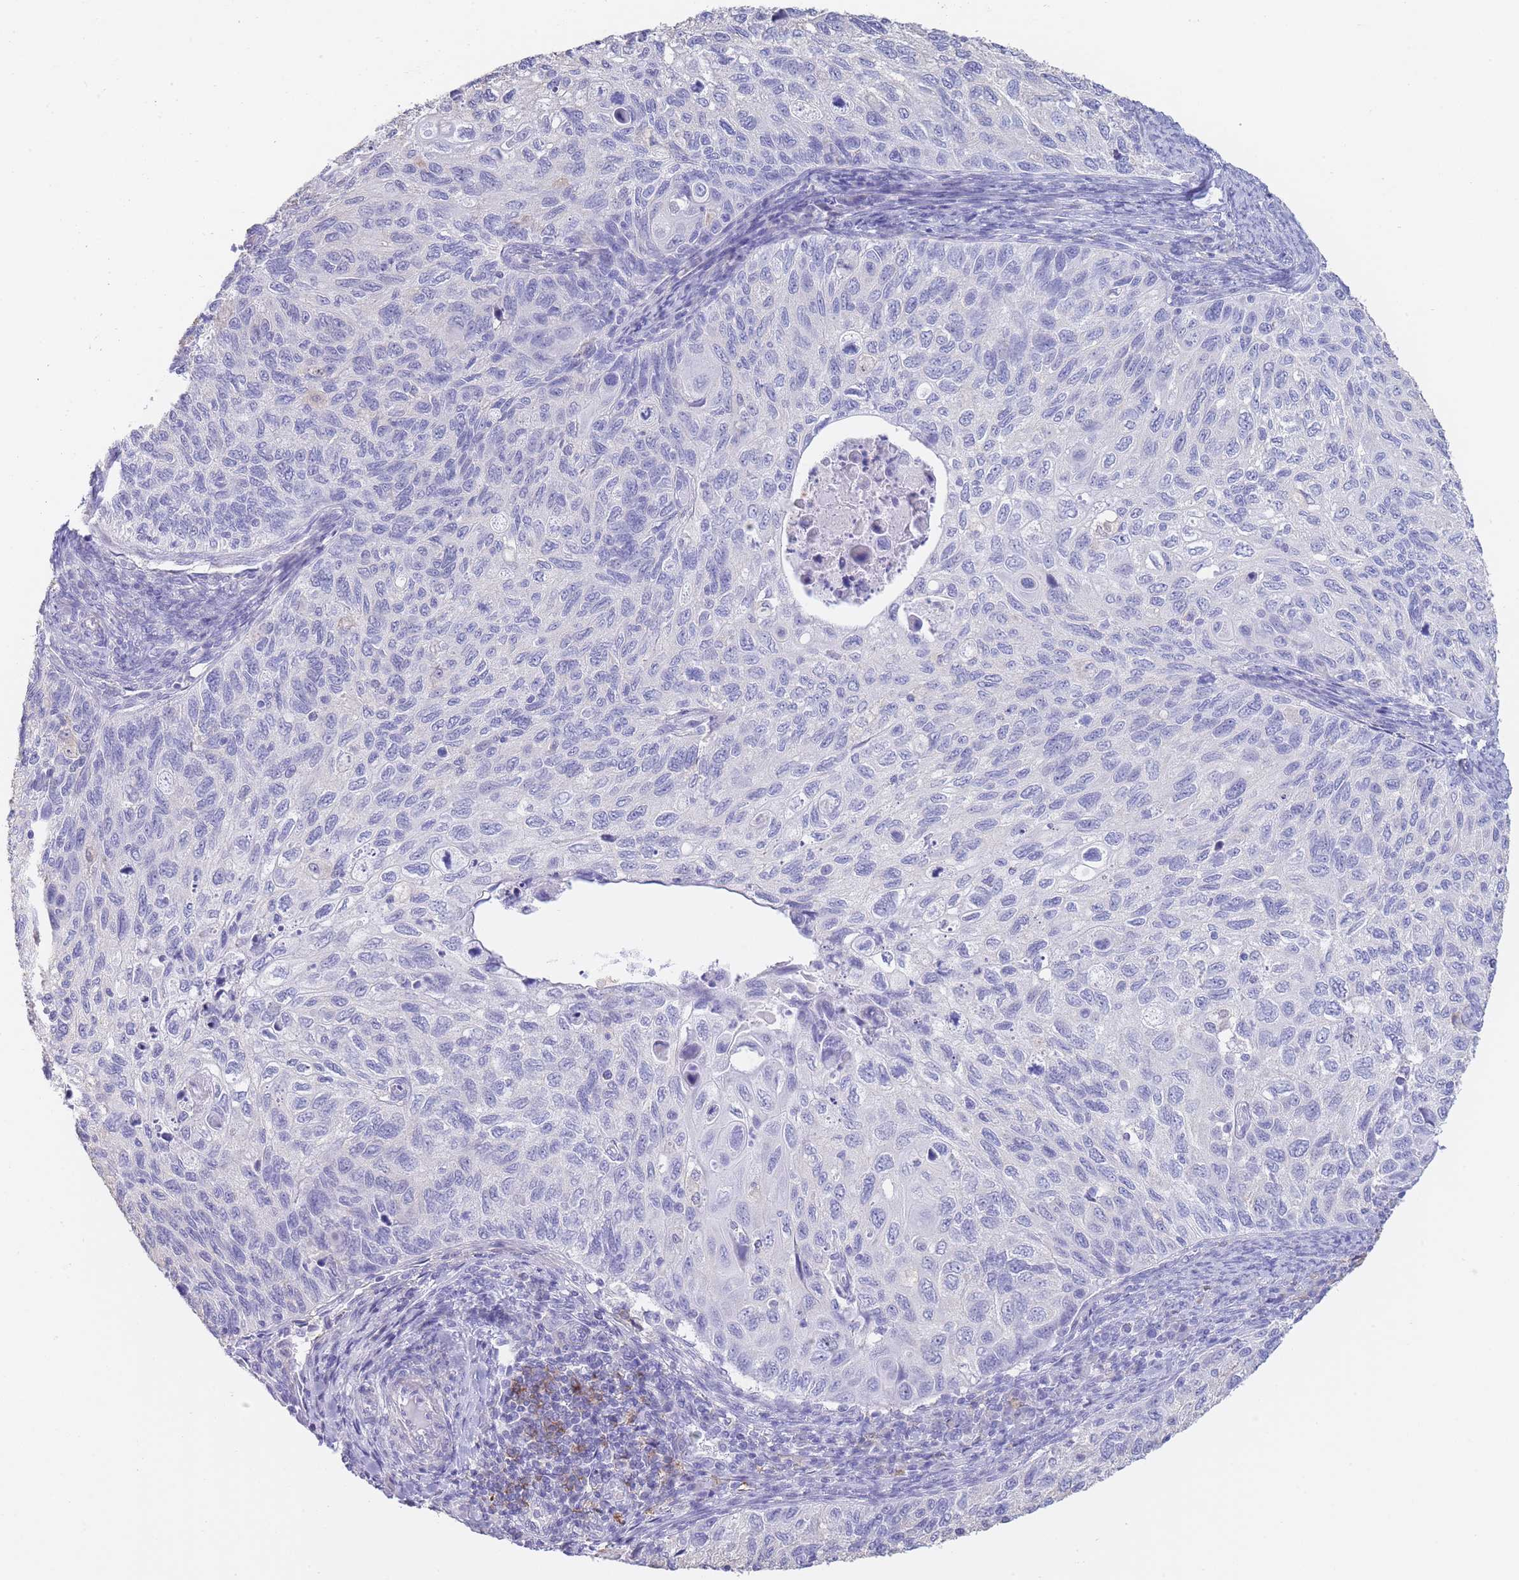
{"staining": {"intensity": "negative", "quantity": "none", "location": "none"}, "tissue": "cervical cancer", "cell_type": "Tumor cells", "image_type": "cancer", "snomed": [{"axis": "morphology", "description": "Squamous cell carcinoma, NOS"}, {"axis": "topography", "description": "Cervix"}], "caption": "High magnification brightfield microscopy of squamous cell carcinoma (cervical) stained with DAB (3,3'-diaminobenzidine) (brown) and counterstained with hematoxylin (blue): tumor cells show no significant expression.", "gene": "CD37", "patient": {"sex": "female", "age": 70}}